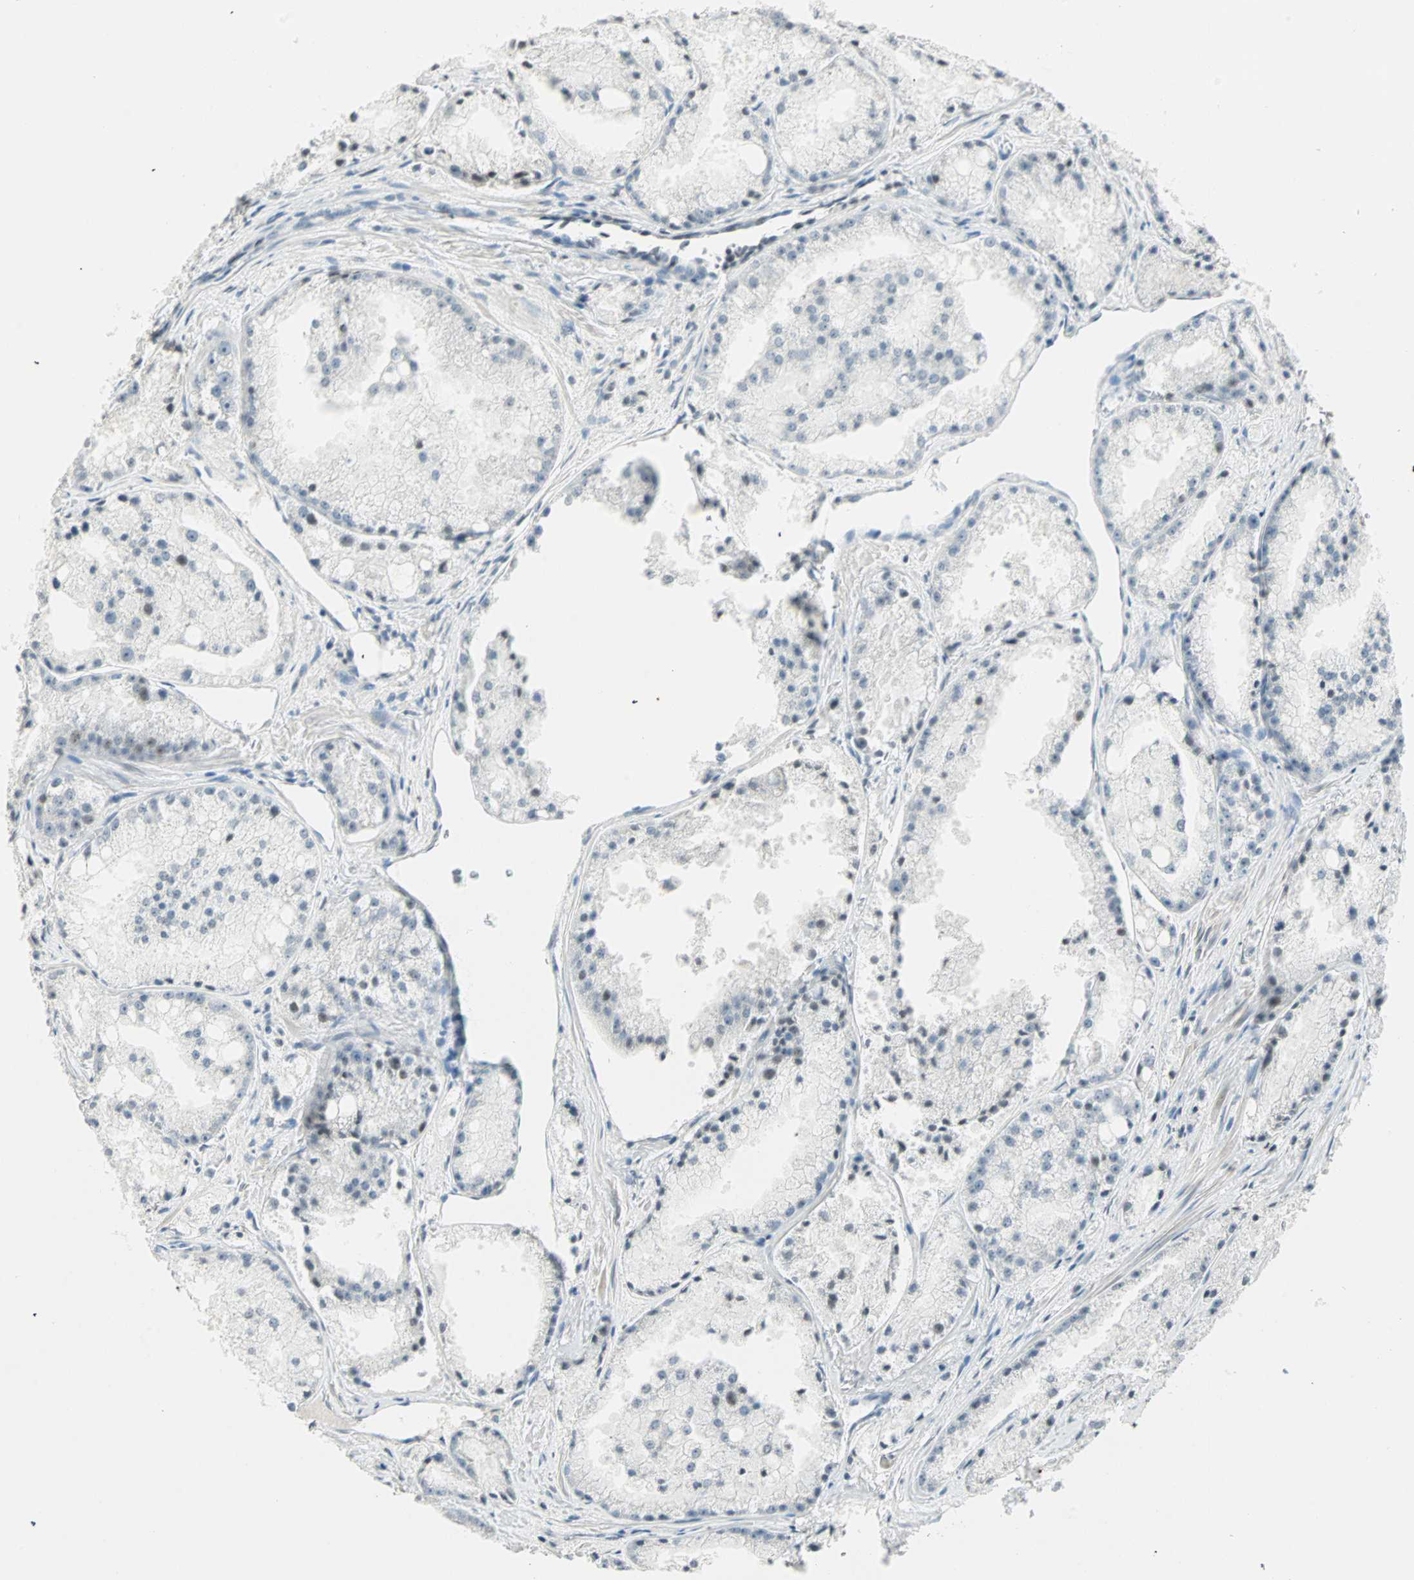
{"staining": {"intensity": "weak", "quantity": "<25%", "location": "nuclear"}, "tissue": "prostate cancer", "cell_type": "Tumor cells", "image_type": "cancer", "snomed": [{"axis": "morphology", "description": "Adenocarcinoma, Low grade"}, {"axis": "topography", "description": "Prostate"}], "caption": "Immunohistochemistry micrograph of neoplastic tissue: human prostate cancer (low-grade adenocarcinoma) stained with DAB (3,3'-diaminobenzidine) displays no significant protein expression in tumor cells.", "gene": "SMAD3", "patient": {"sex": "male", "age": 64}}